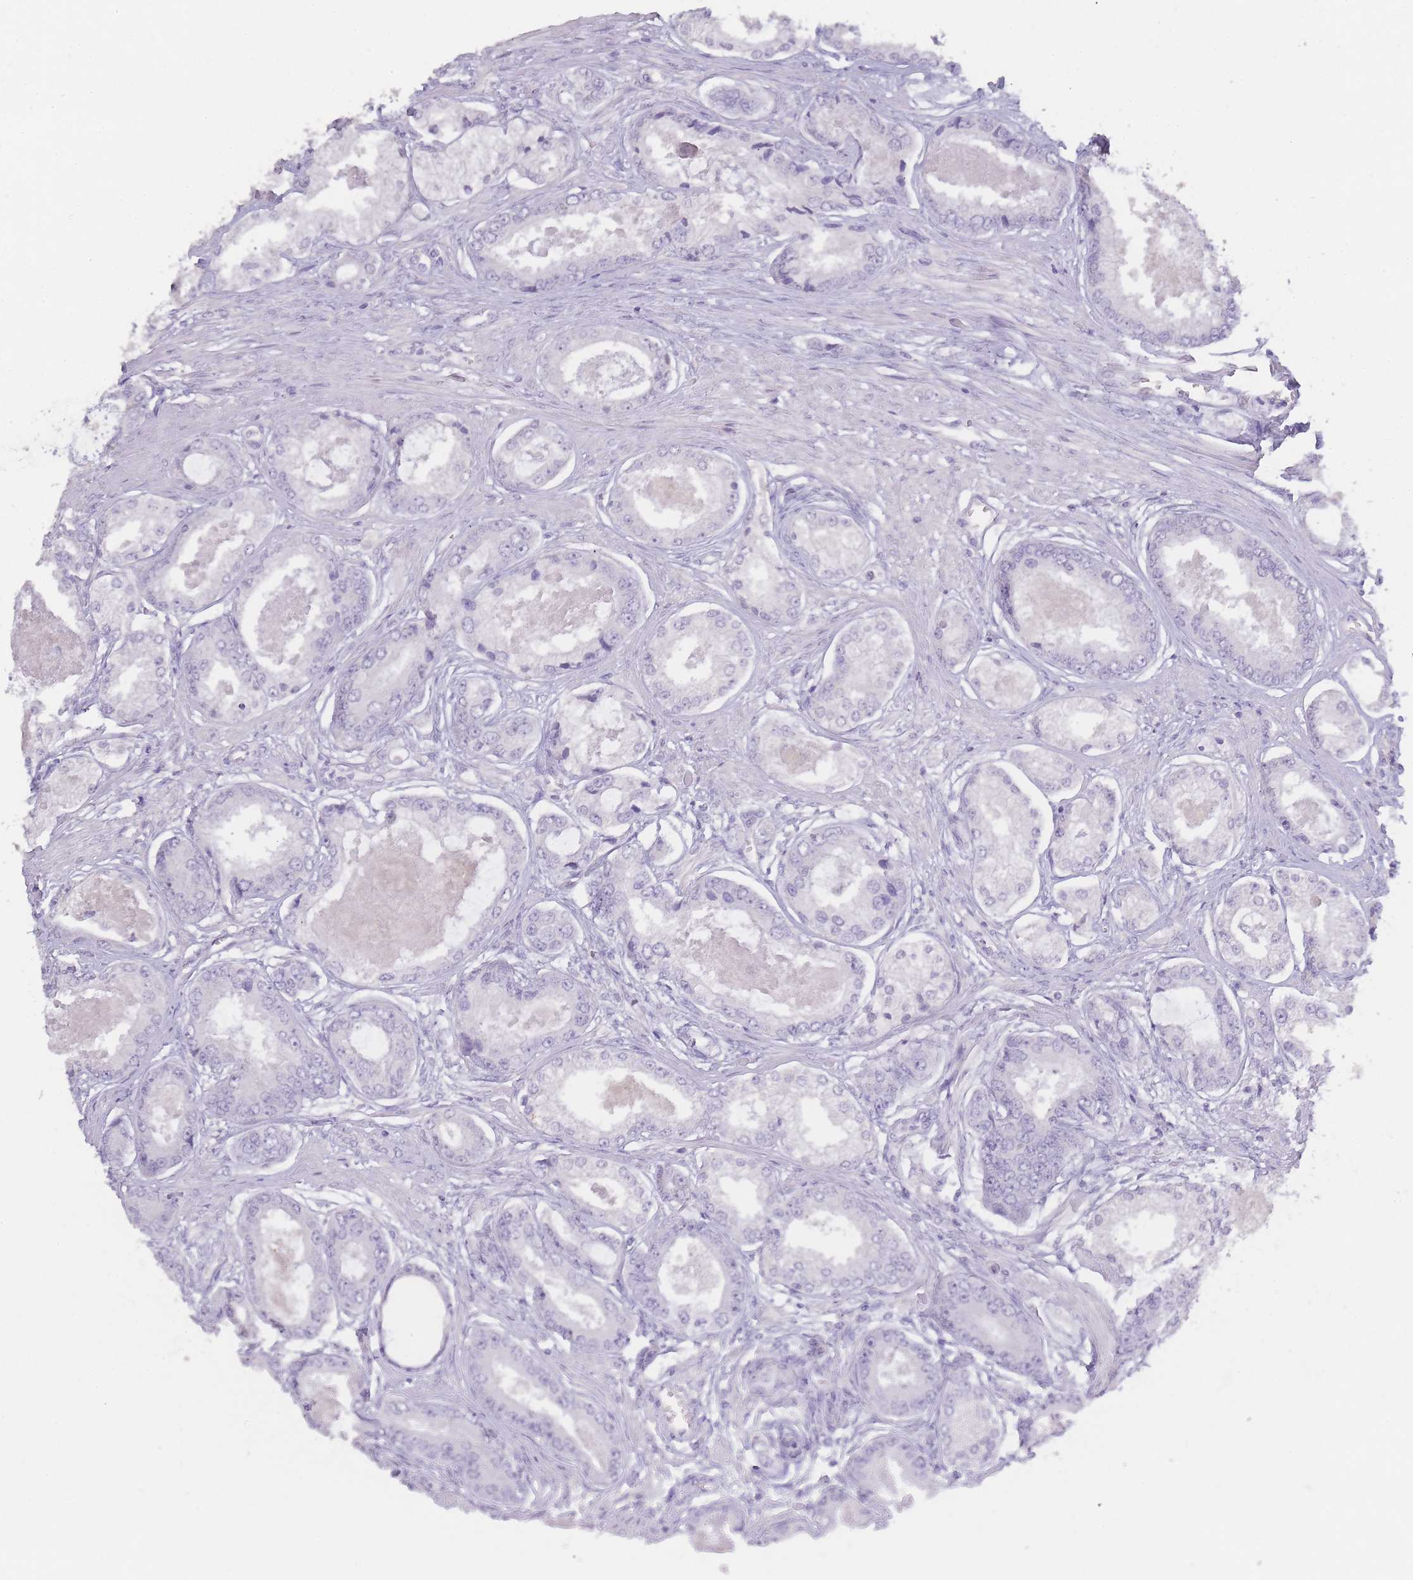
{"staining": {"intensity": "negative", "quantity": "none", "location": "none"}, "tissue": "prostate cancer", "cell_type": "Tumor cells", "image_type": "cancer", "snomed": [{"axis": "morphology", "description": "Adenocarcinoma, Low grade"}, {"axis": "topography", "description": "Prostate"}], "caption": "IHC micrograph of neoplastic tissue: prostate cancer stained with DAB shows no significant protein staining in tumor cells. Brightfield microscopy of IHC stained with DAB (brown) and hematoxylin (blue), captured at high magnification.", "gene": "INS", "patient": {"sex": "male", "age": 68}}